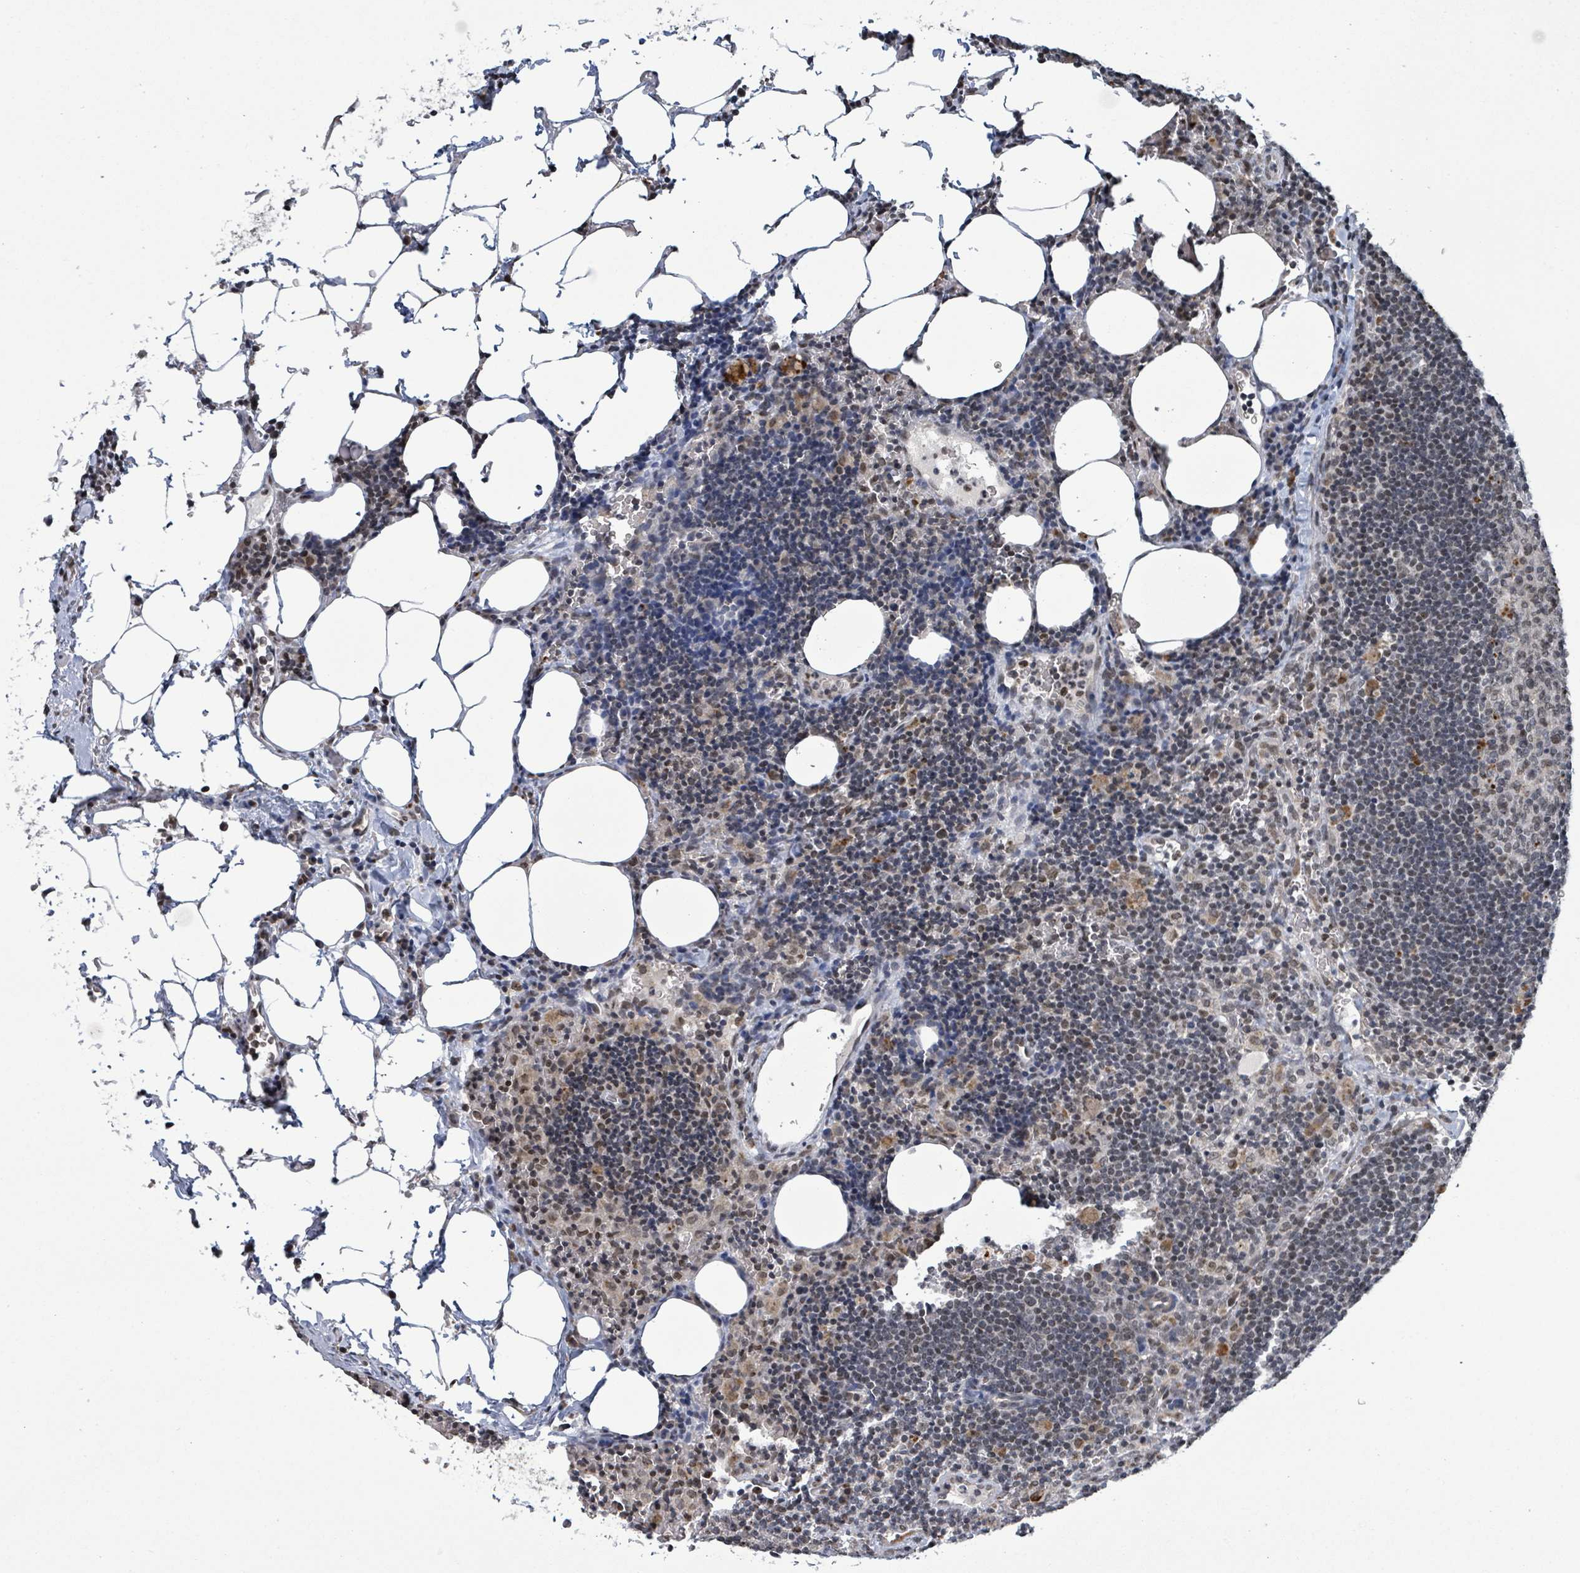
{"staining": {"intensity": "negative", "quantity": "none", "location": "none"}, "tissue": "lymph node", "cell_type": "Germinal center cells", "image_type": "normal", "snomed": [{"axis": "morphology", "description": "Normal tissue, NOS"}, {"axis": "topography", "description": "Lymph node"}], "caption": "High power microscopy micrograph of an immunohistochemistry (IHC) histopathology image of unremarkable lymph node, revealing no significant positivity in germinal center cells.", "gene": "SBF2", "patient": {"sex": "male", "age": 62}}